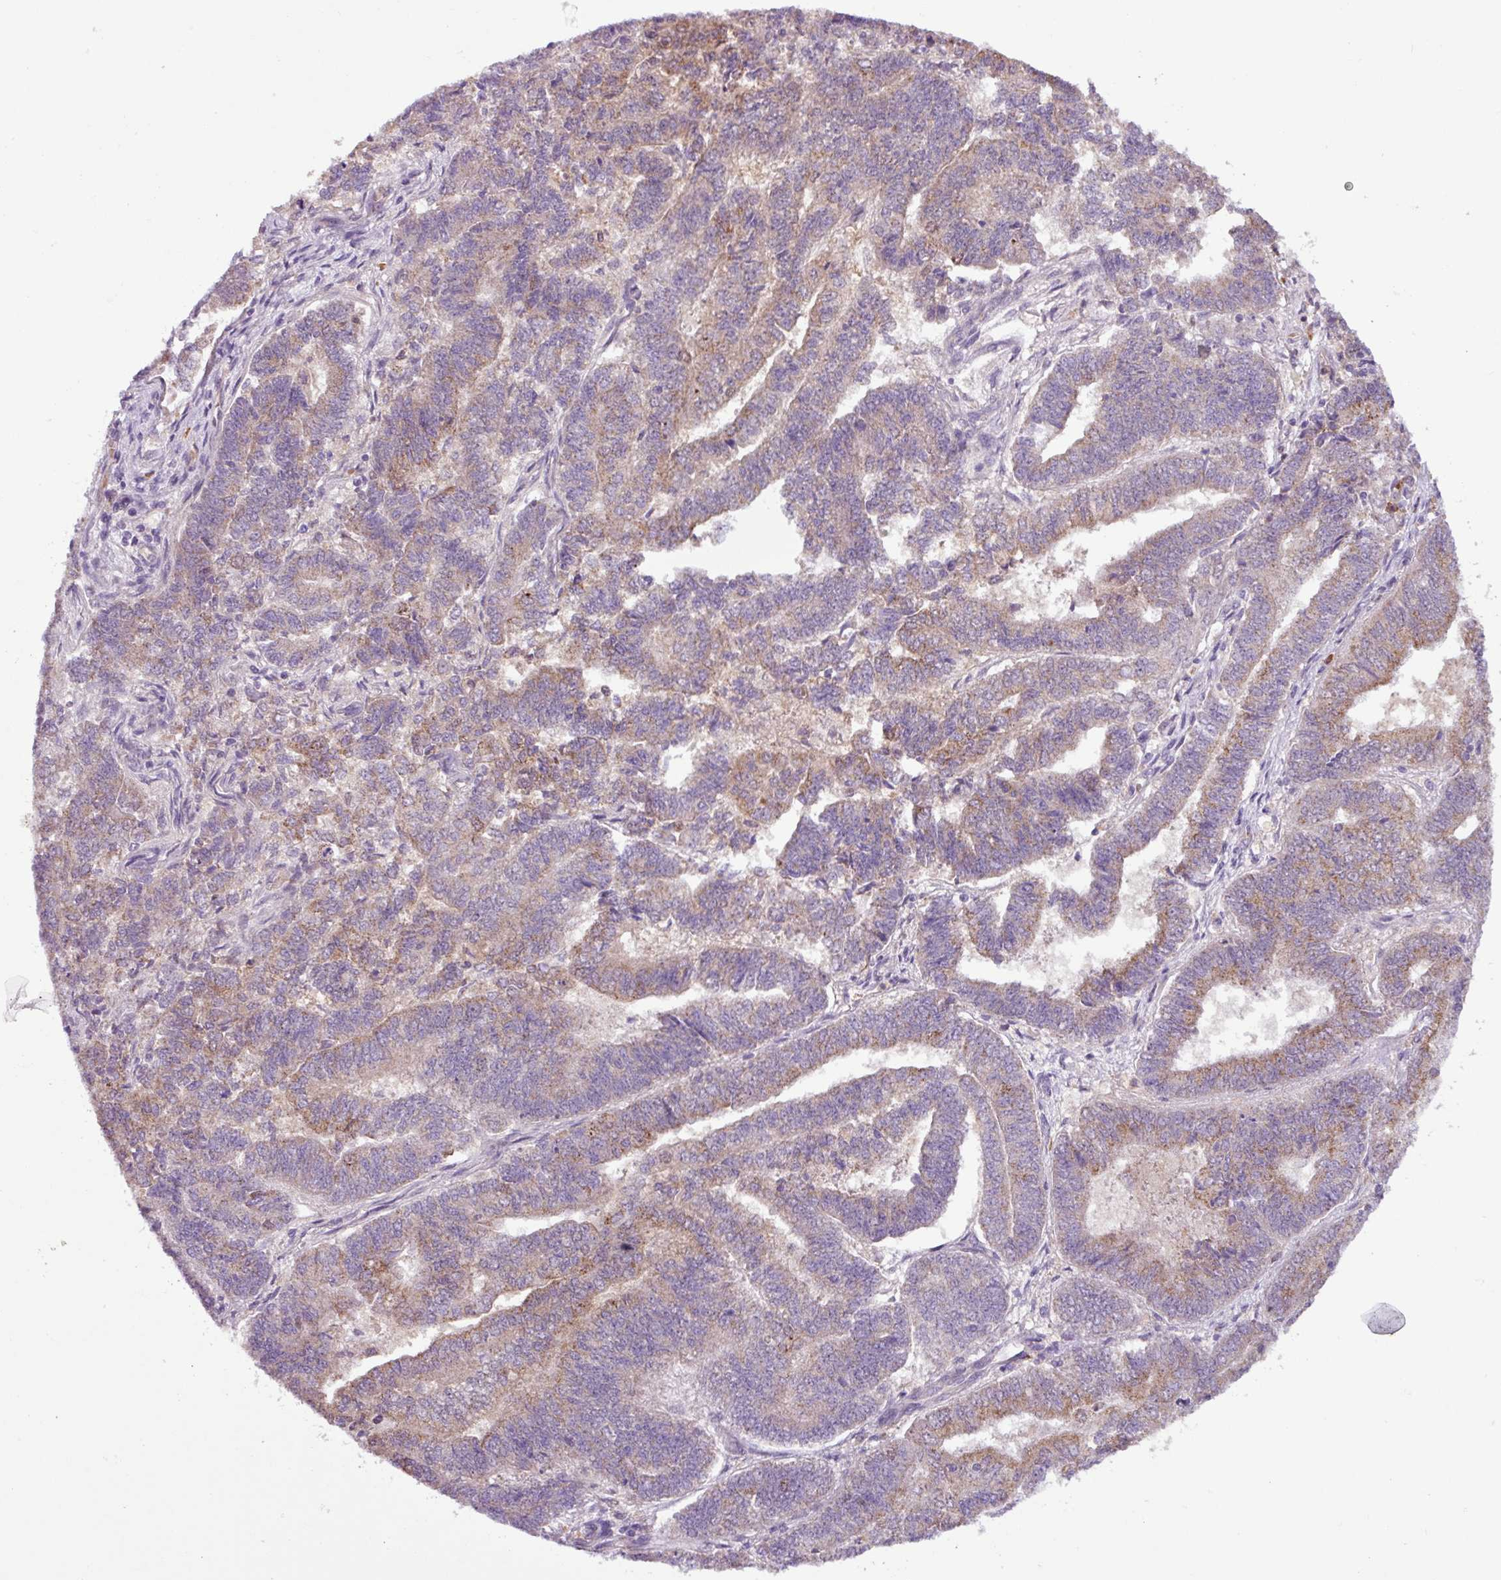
{"staining": {"intensity": "moderate", "quantity": "25%-75%", "location": "cytoplasmic/membranous"}, "tissue": "endometrial cancer", "cell_type": "Tumor cells", "image_type": "cancer", "snomed": [{"axis": "morphology", "description": "Adenocarcinoma, NOS"}, {"axis": "topography", "description": "Endometrium"}], "caption": "Immunohistochemistry (DAB (3,3'-diaminobenzidine)) staining of human endometrial cancer (adenocarcinoma) exhibits moderate cytoplasmic/membranous protein expression in approximately 25%-75% of tumor cells.", "gene": "TONSL", "patient": {"sex": "female", "age": 72}}